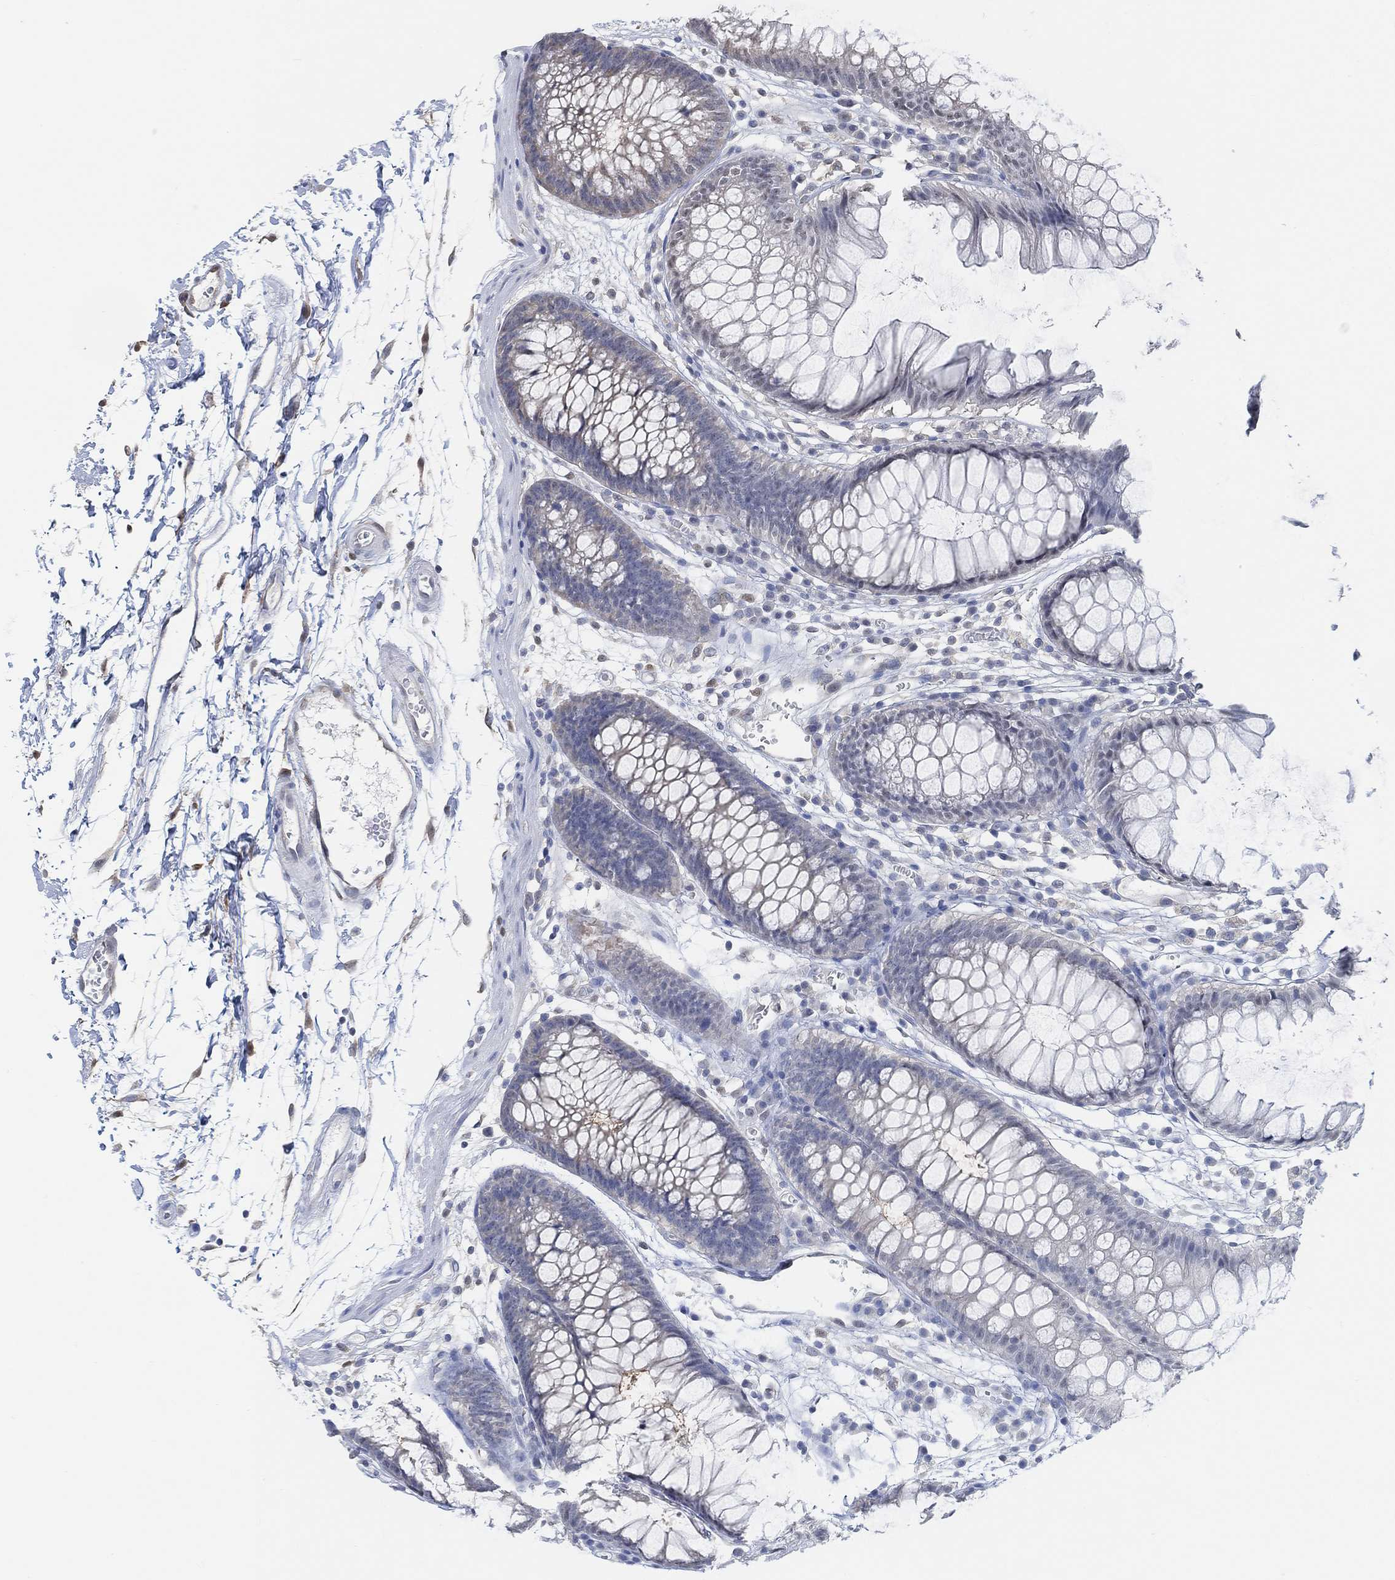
{"staining": {"intensity": "negative", "quantity": "none", "location": "none"}, "tissue": "colon", "cell_type": "Endothelial cells", "image_type": "normal", "snomed": [{"axis": "morphology", "description": "Normal tissue, NOS"}, {"axis": "morphology", "description": "Adenocarcinoma, NOS"}, {"axis": "topography", "description": "Colon"}], "caption": "An immunohistochemistry (IHC) micrograph of normal colon is shown. There is no staining in endothelial cells of colon.", "gene": "MUC1", "patient": {"sex": "male", "age": 65}}